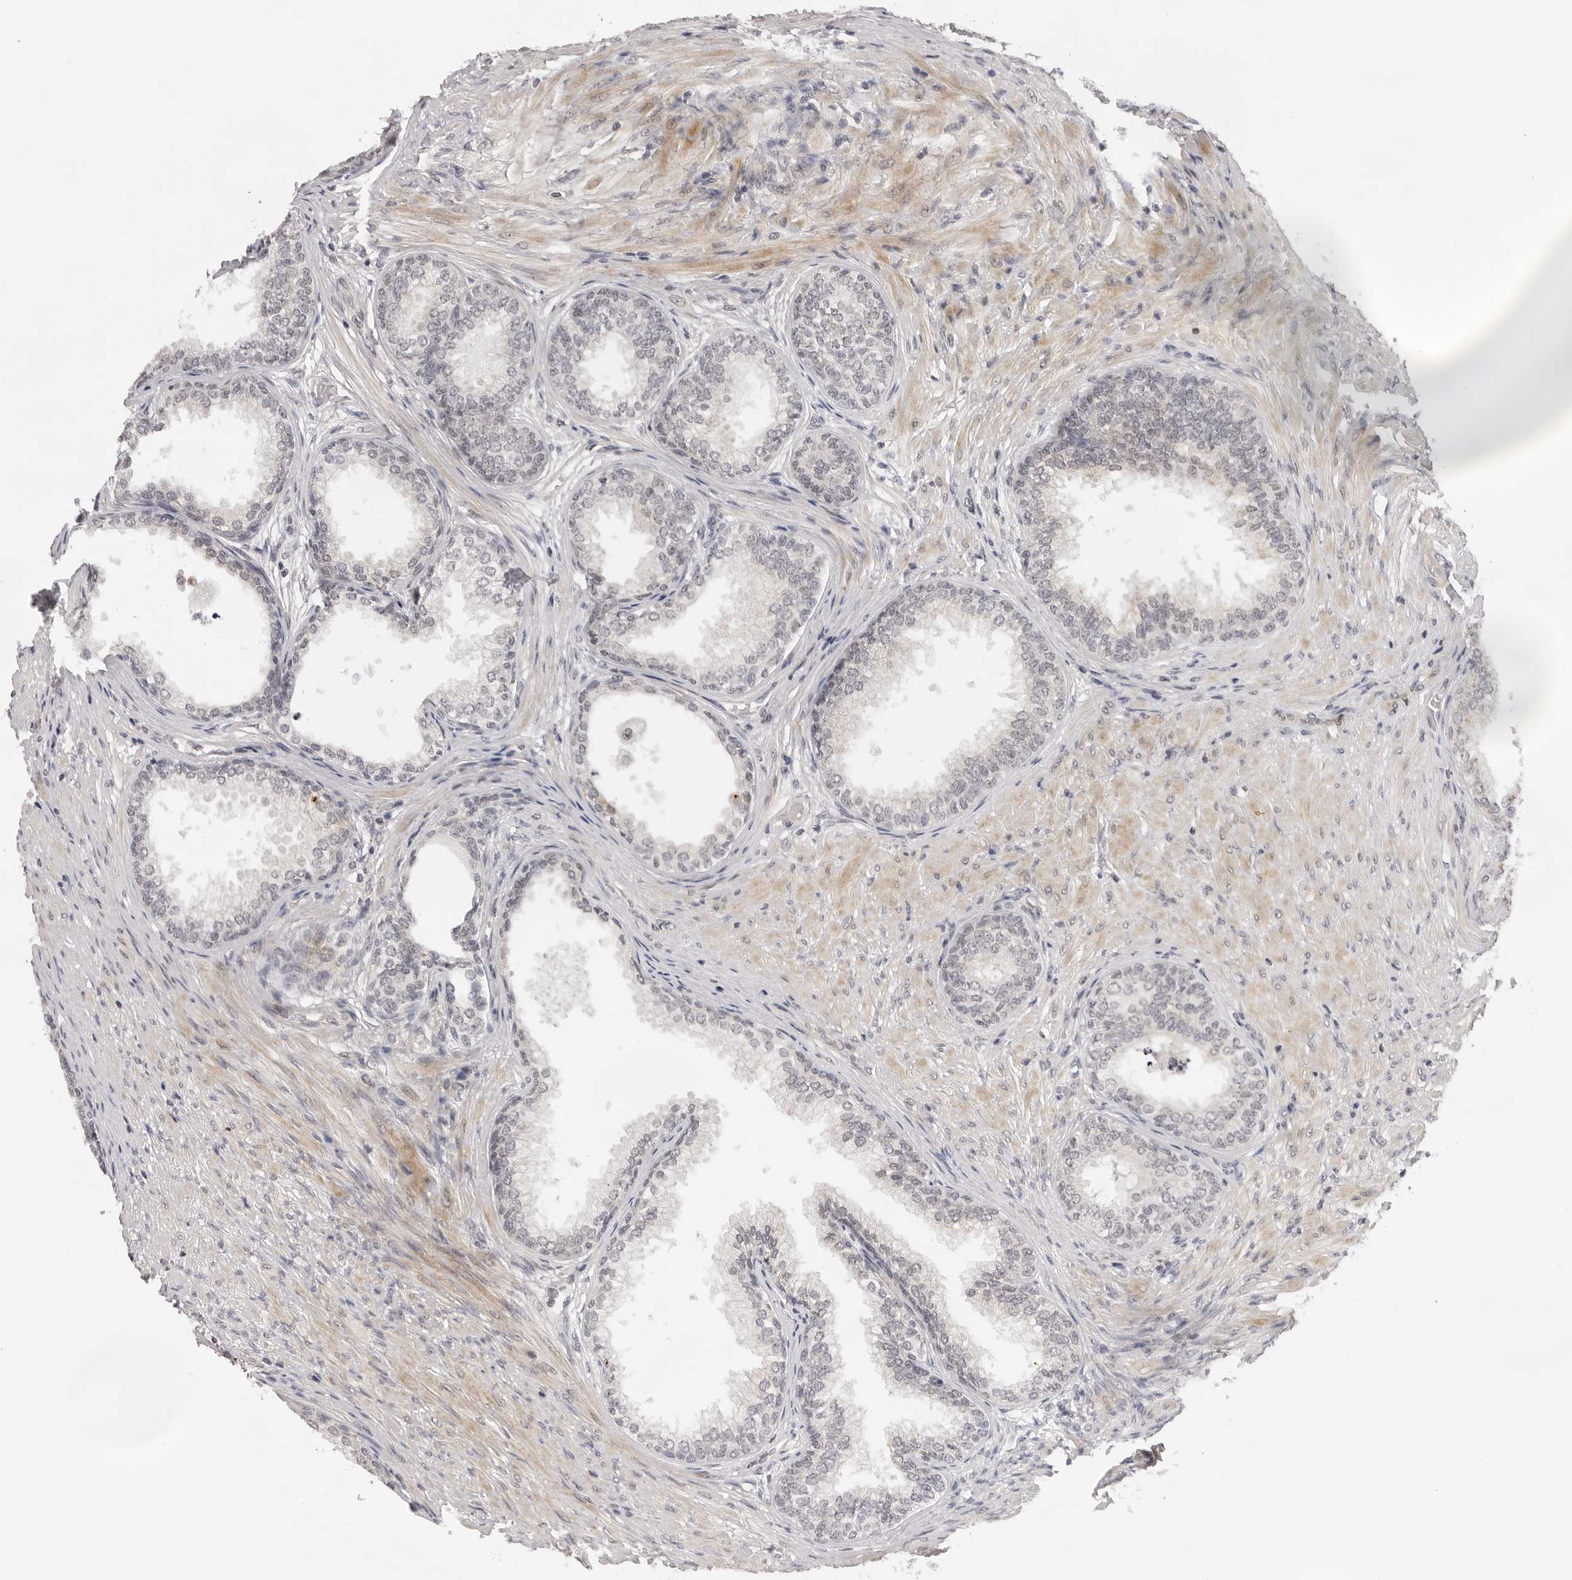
{"staining": {"intensity": "weak", "quantity": "25%-75%", "location": "cytoplasmic/membranous"}, "tissue": "prostate", "cell_type": "Glandular cells", "image_type": "normal", "snomed": [{"axis": "morphology", "description": "Normal tissue, NOS"}, {"axis": "topography", "description": "Prostate"}], "caption": "This image shows immunohistochemistry staining of unremarkable human prostate, with low weak cytoplasmic/membranous expression in about 25%-75% of glandular cells.", "gene": "IL17RA", "patient": {"sex": "male", "age": 76}}